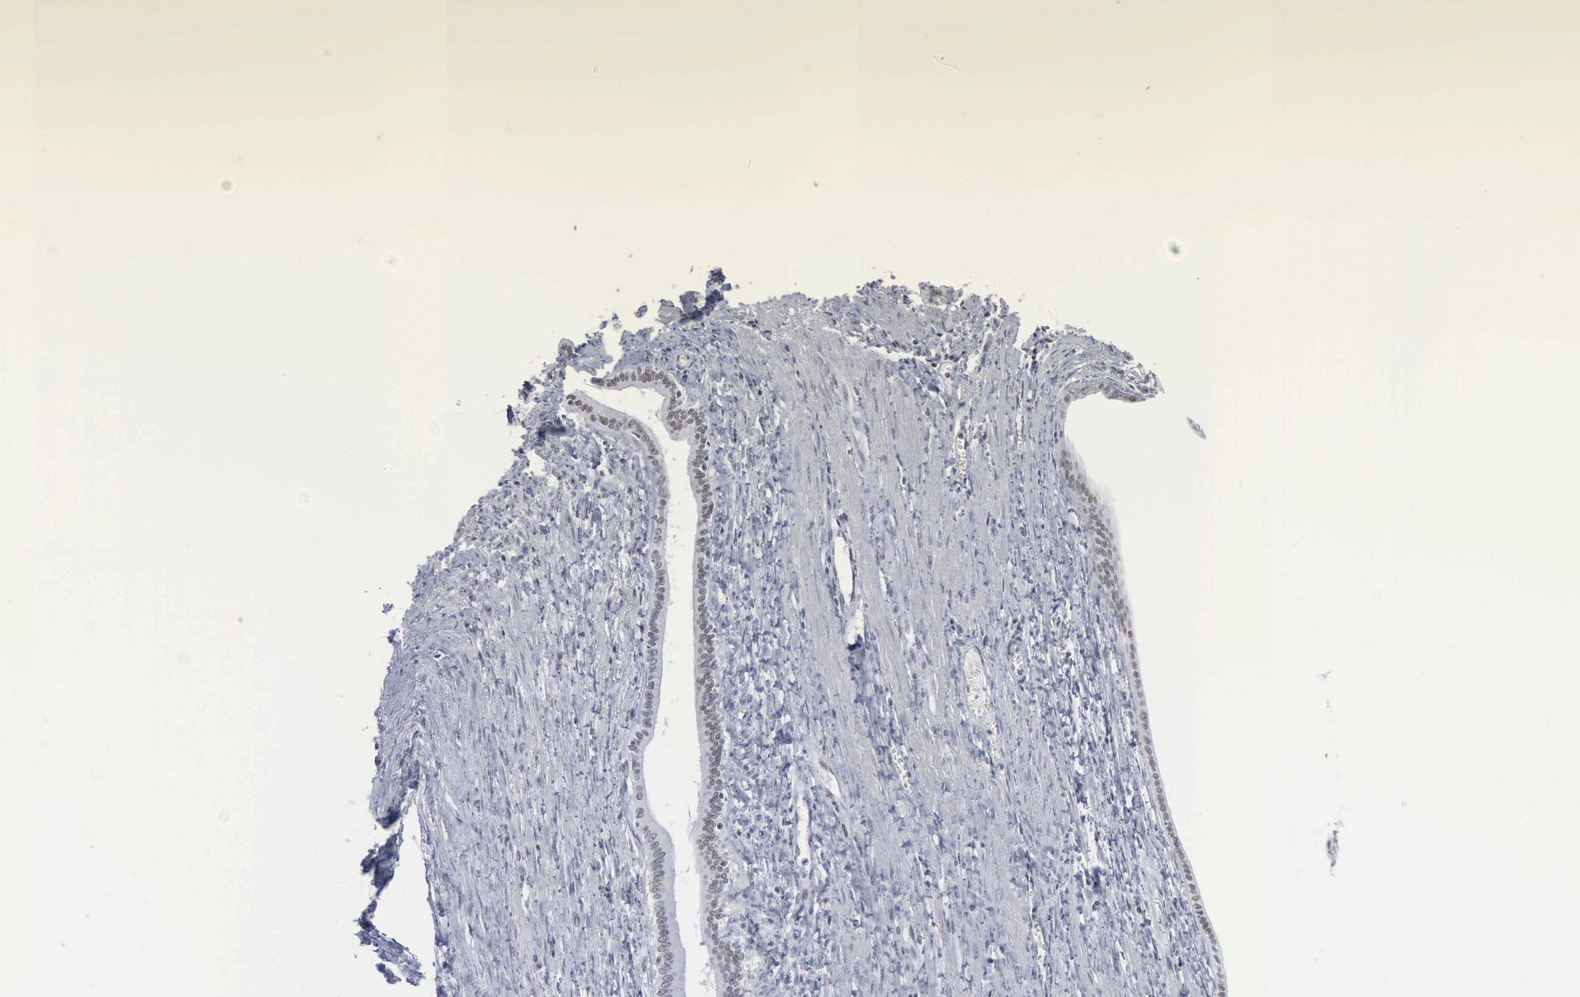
{"staining": {"intensity": "weak", "quantity": "25%-75%", "location": "nuclear"}, "tissue": "liver cancer", "cell_type": "Tumor cells", "image_type": "cancer", "snomed": [{"axis": "morphology", "description": "Cholangiocarcinoma"}, {"axis": "topography", "description": "Liver"}], "caption": "Tumor cells reveal low levels of weak nuclear positivity in approximately 25%-75% of cells in liver cholangiocarcinoma.", "gene": "XPA", "patient": {"sex": "female", "age": 79}}